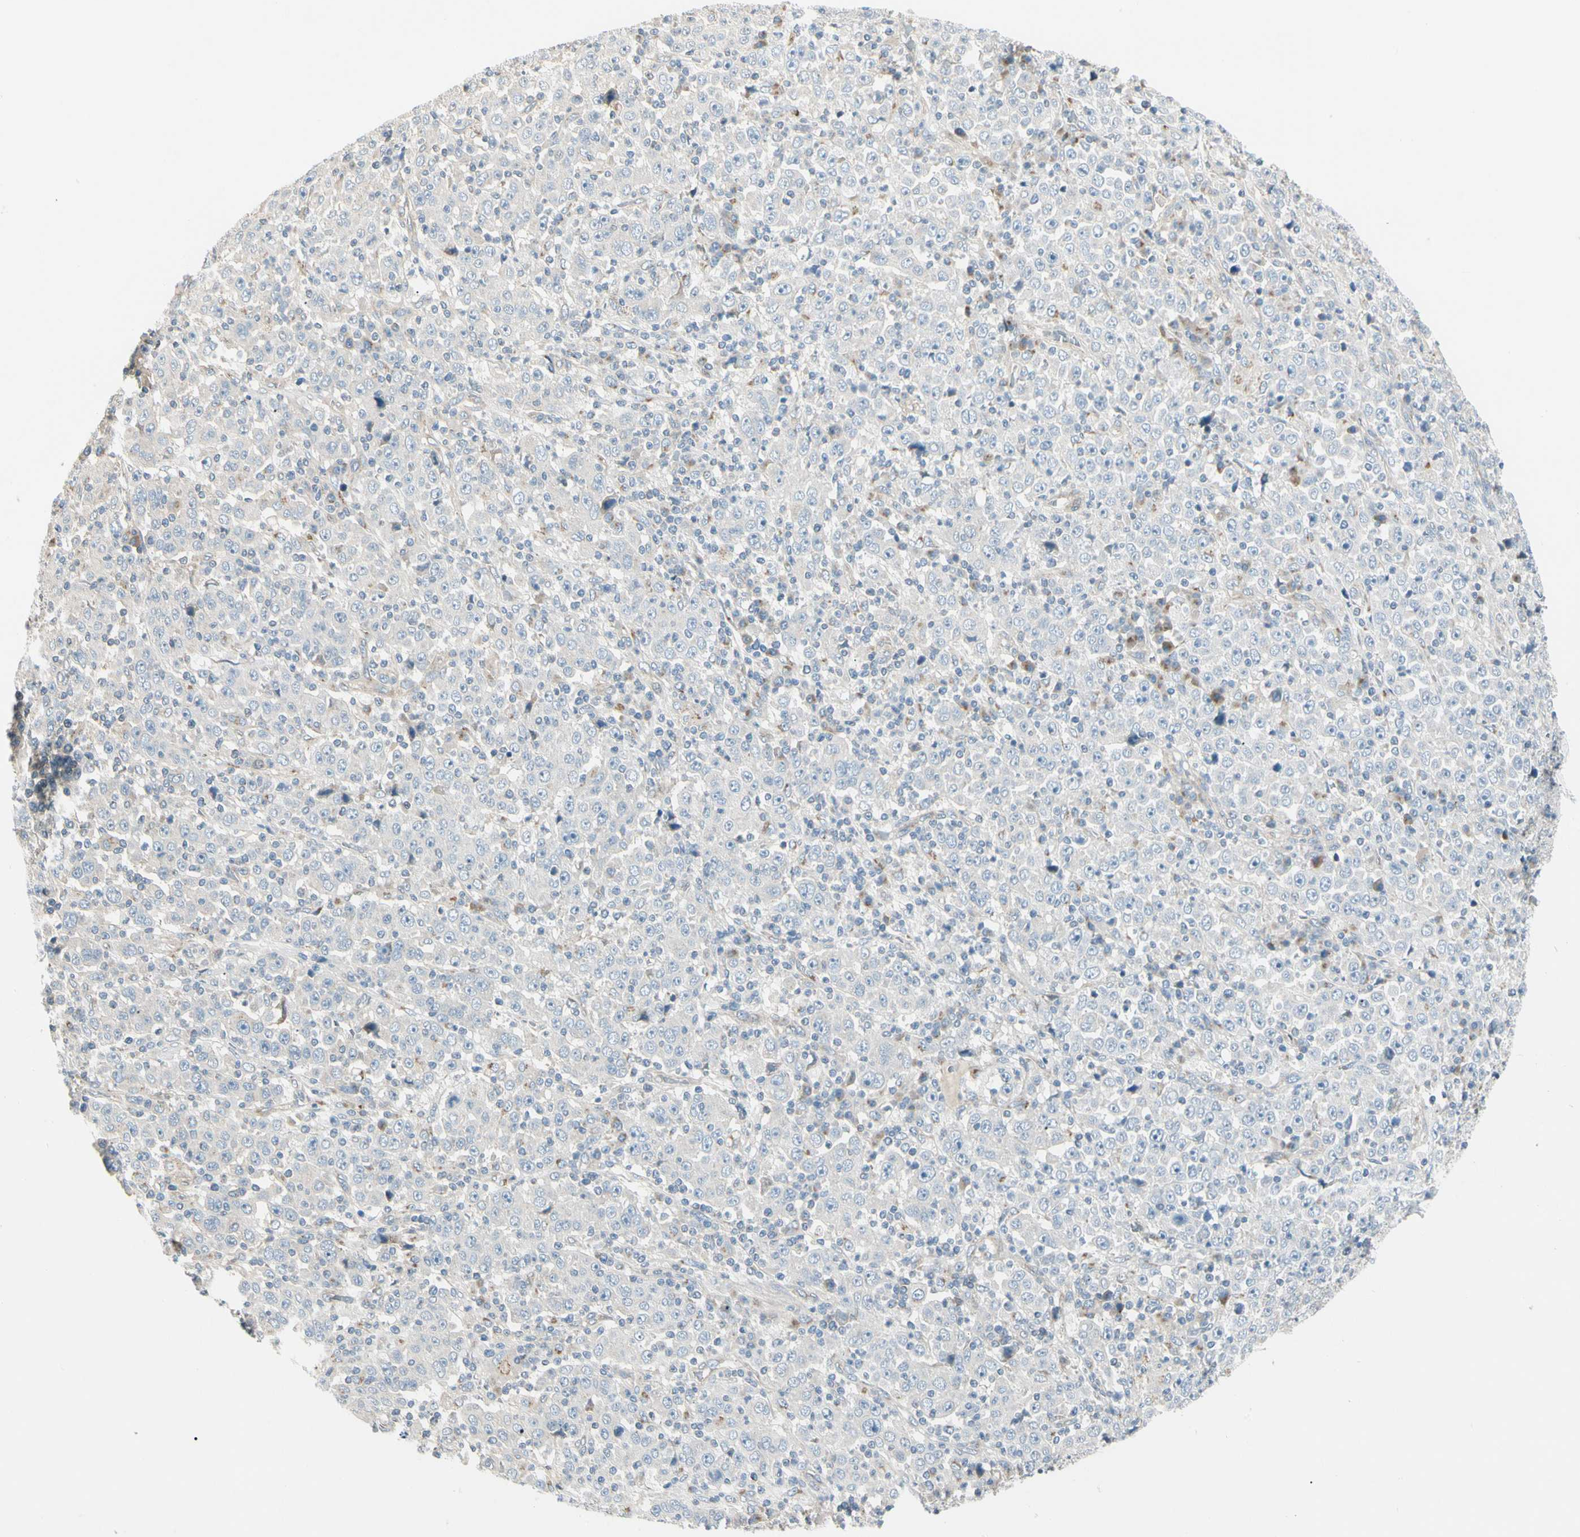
{"staining": {"intensity": "negative", "quantity": "none", "location": "none"}, "tissue": "stomach cancer", "cell_type": "Tumor cells", "image_type": "cancer", "snomed": [{"axis": "morphology", "description": "Normal tissue, NOS"}, {"axis": "morphology", "description": "Adenocarcinoma, NOS"}, {"axis": "topography", "description": "Stomach, upper"}, {"axis": "topography", "description": "Stomach"}], "caption": "IHC micrograph of human stomach adenocarcinoma stained for a protein (brown), which exhibits no staining in tumor cells.", "gene": "ABCA3", "patient": {"sex": "male", "age": 59}}